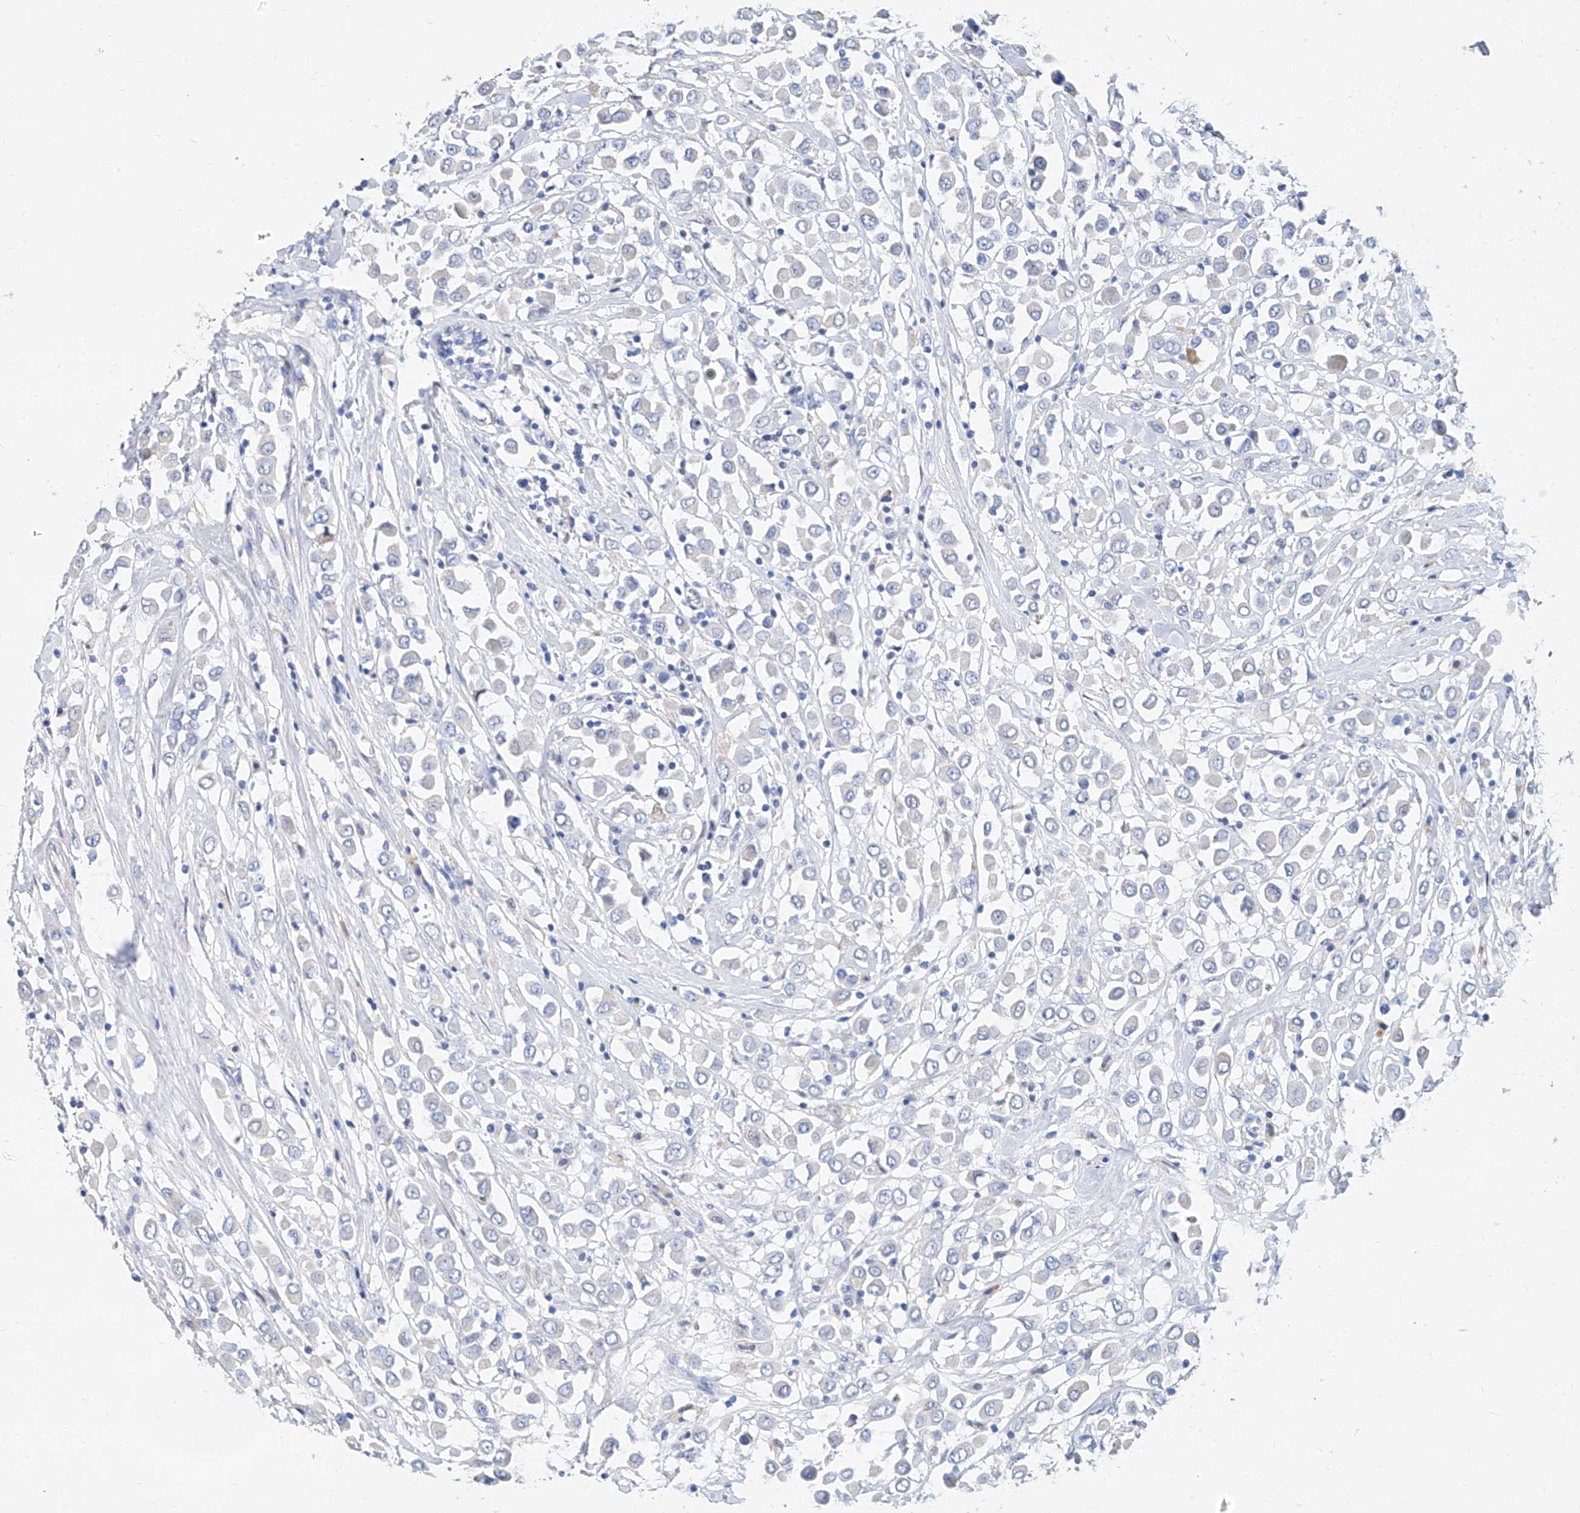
{"staining": {"intensity": "negative", "quantity": "none", "location": "none"}, "tissue": "breast cancer", "cell_type": "Tumor cells", "image_type": "cancer", "snomed": [{"axis": "morphology", "description": "Duct carcinoma"}, {"axis": "topography", "description": "Breast"}], "caption": "Immunohistochemistry of human breast infiltrating ductal carcinoma demonstrates no staining in tumor cells.", "gene": "SLC25A29", "patient": {"sex": "female", "age": 61}}